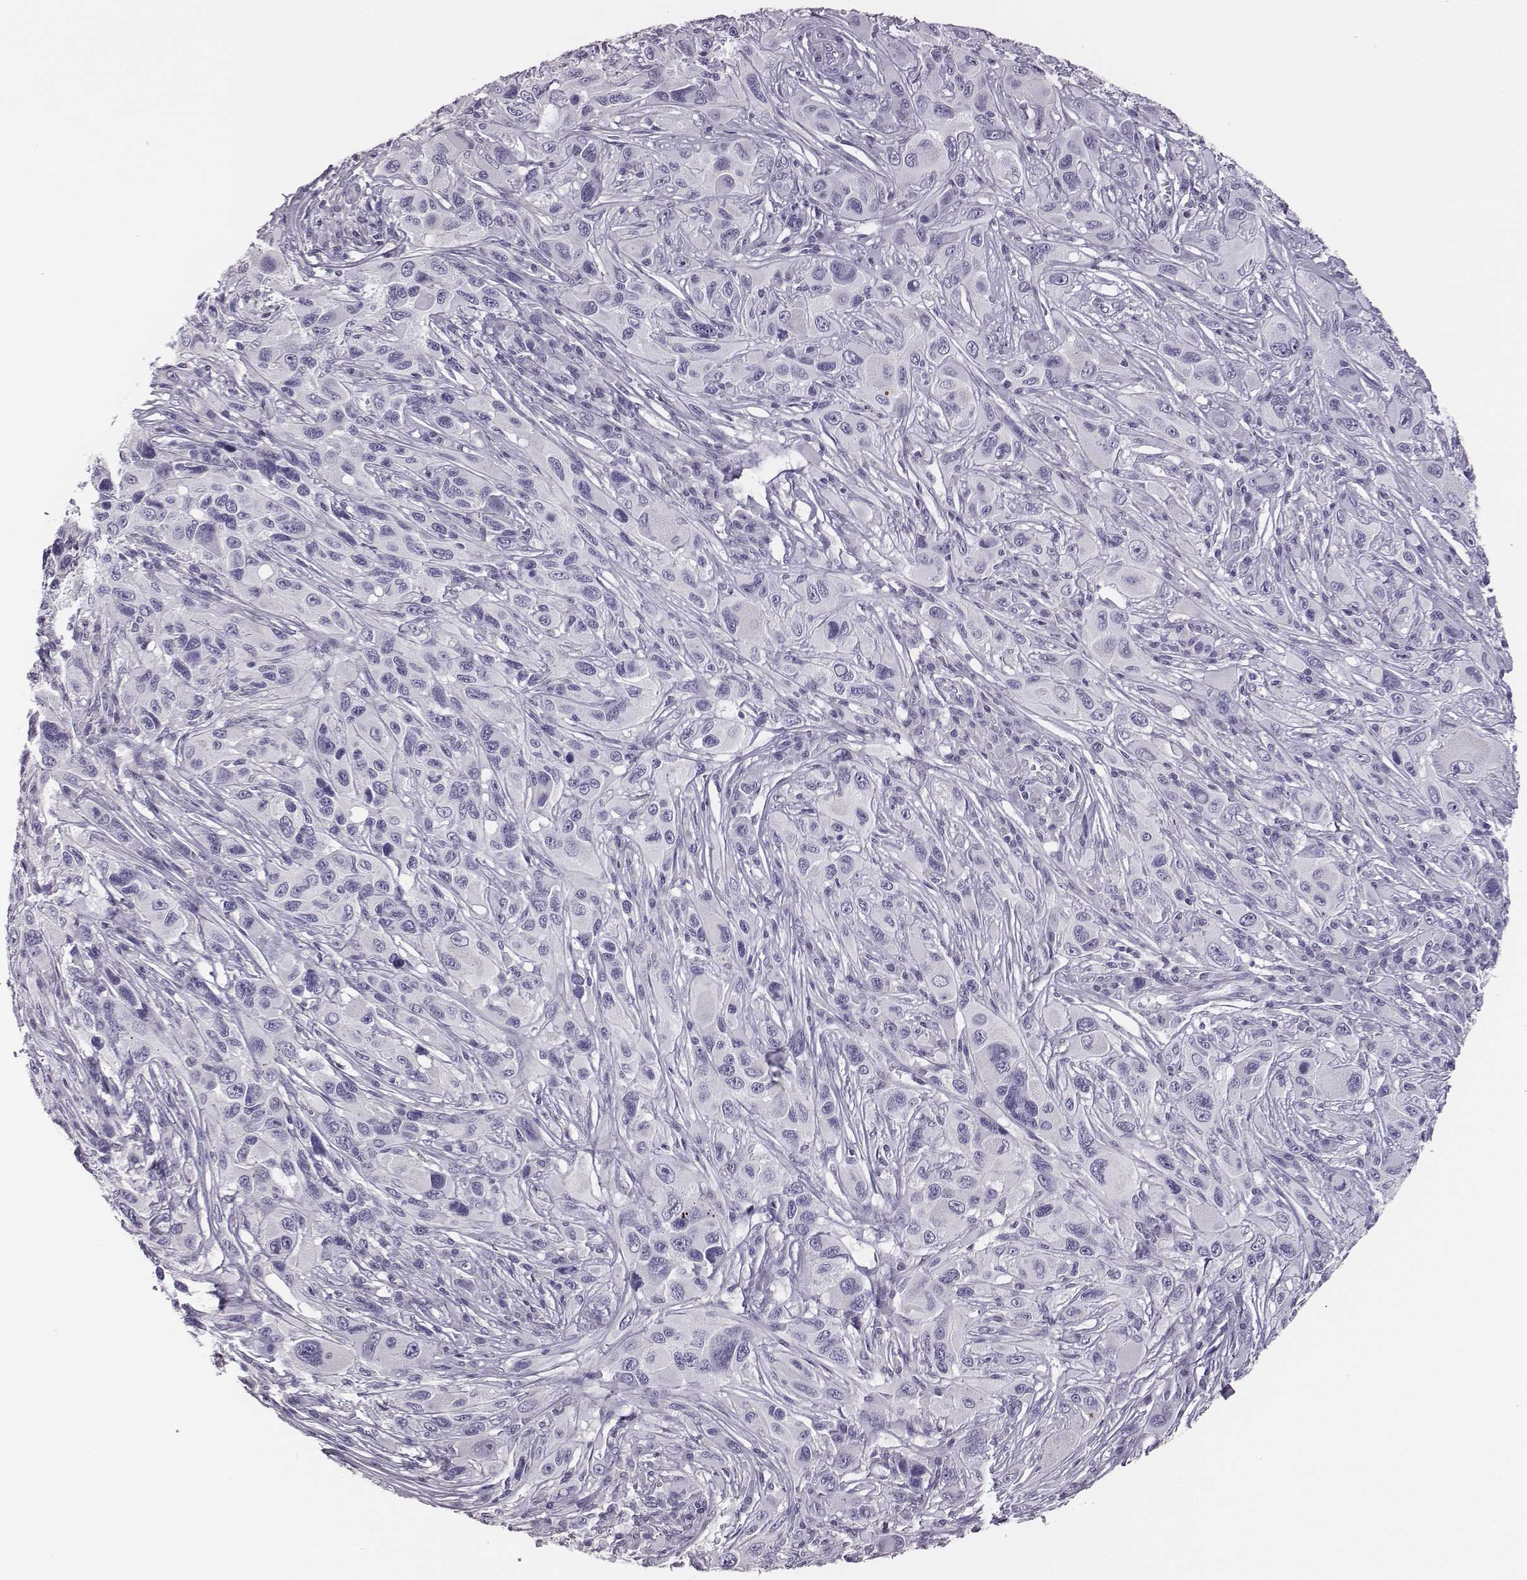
{"staining": {"intensity": "negative", "quantity": "none", "location": "none"}, "tissue": "melanoma", "cell_type": "Tumor cells", "image_type": "cancer", "snomed": [{"axis": "morphology", "description": "Malignant melanoma, NOS"}, {"axis": "topography", "description": "Skin"}], "caption": "Image shows no significant protein expression in tumor cells of malignant melanoma.", "gene": "ADAM7", "patient": {"sex": "male", "age": 53}}